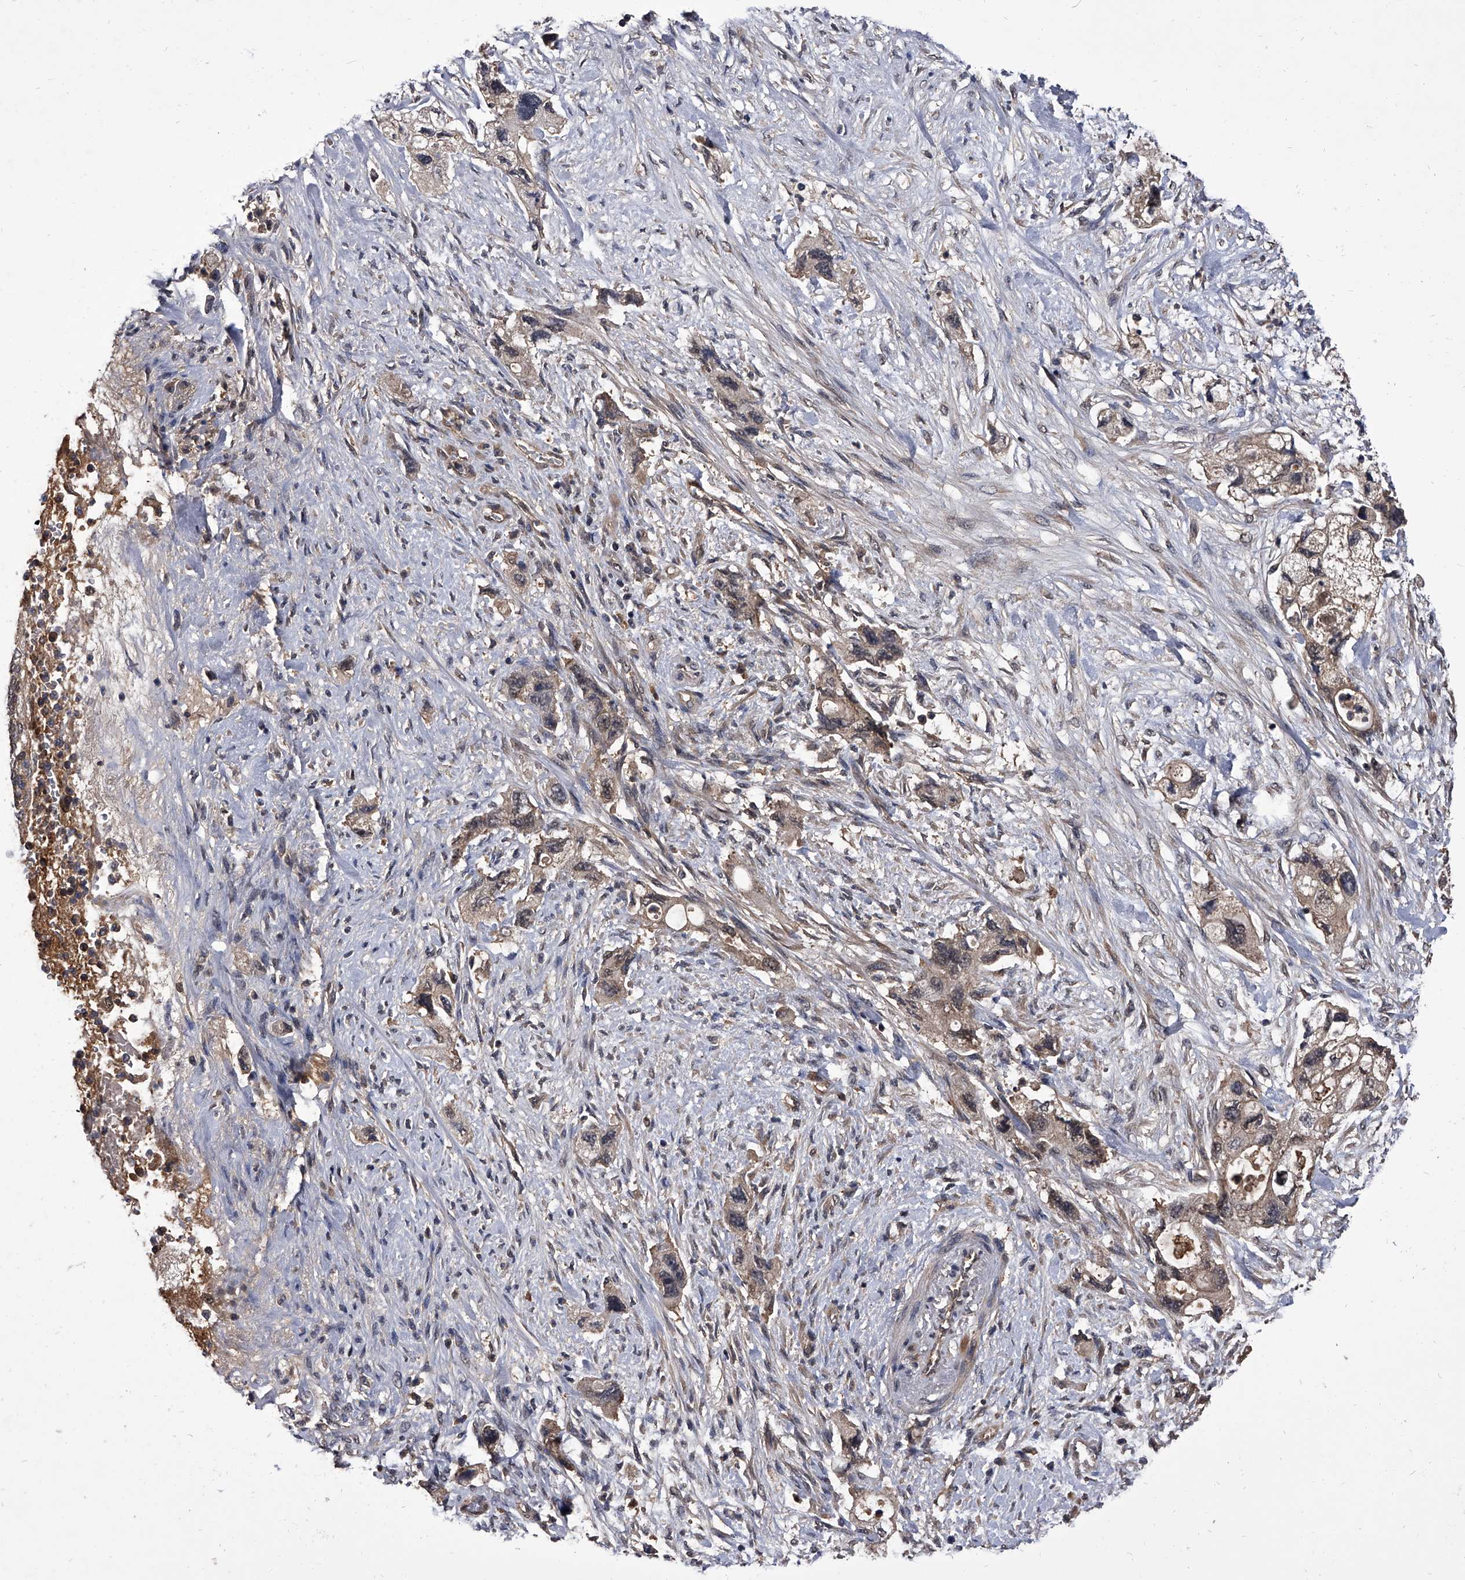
{"staining": {"intensity": "weak", "quantity": ">75%", "location": "cytoplasmic/membranous"}, "tissue": "pancreatic cancer", "cell_type": "Tumor cells", "image_type": "cancer", "snomed": [{"axis": "morphology", "description": "Adenocarcinoma, NOS"}, {"axis": "topography", "description": "Pancreas"}], "caption": "Tumor cells reveal low levels of weak cytoplasmic/membranous expression in about >75% of cells in pancreatic cancer. (DAB IHC with brightfield microscopy, high magnification).", "gene": "SLC18B1", "patient": {"sex": "female", "age": 73}}